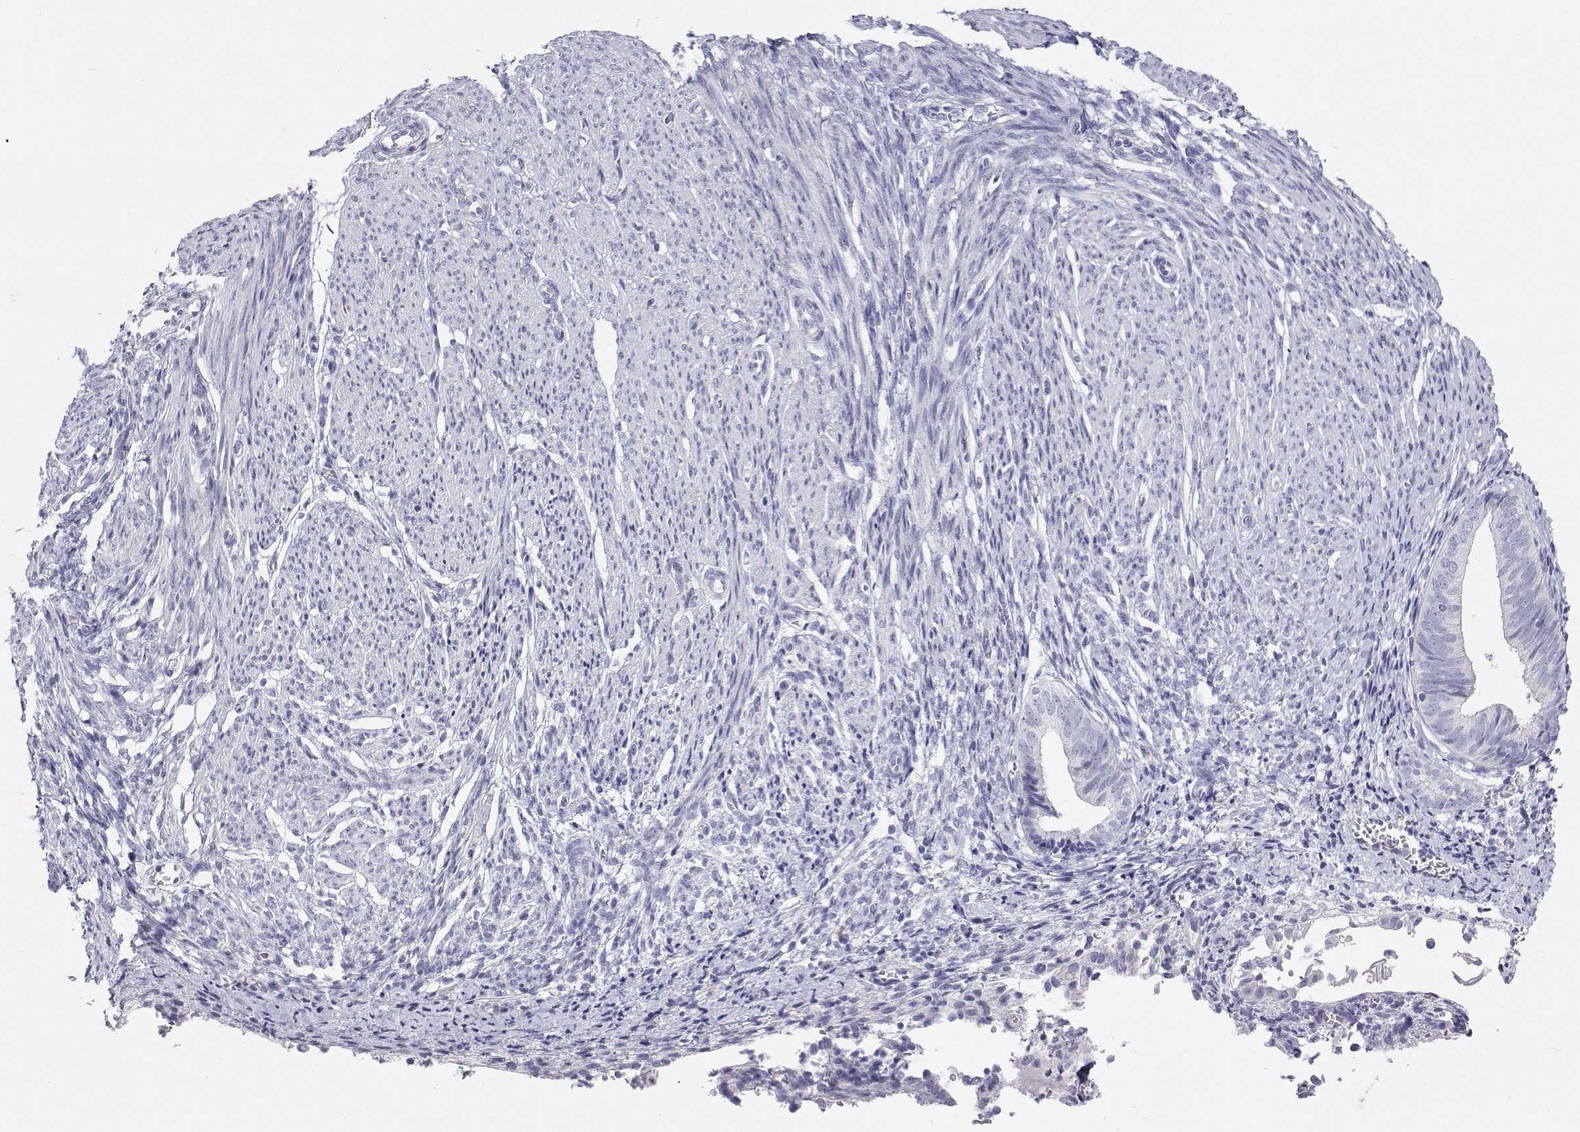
{"staining": {"intensity": "negative", "quantity": "none", "location": "none"}, "tissue": "endometrium", "cell_type": "Cells in endometrial stroma", "image_type": "normal", "snomed": [{"axis": "morphology", "description": "Normal tissue, NOS"}, {"axis": "topography", "description": "Endometrium"}], "caption": "Immunohistochemistry histopathology image of benign endometrium stained for a protein (brown), which shows no positivity in cells in endometrial stroma.", "gene": "NCR2", "patient": {"sex": "female", "age": 50}}